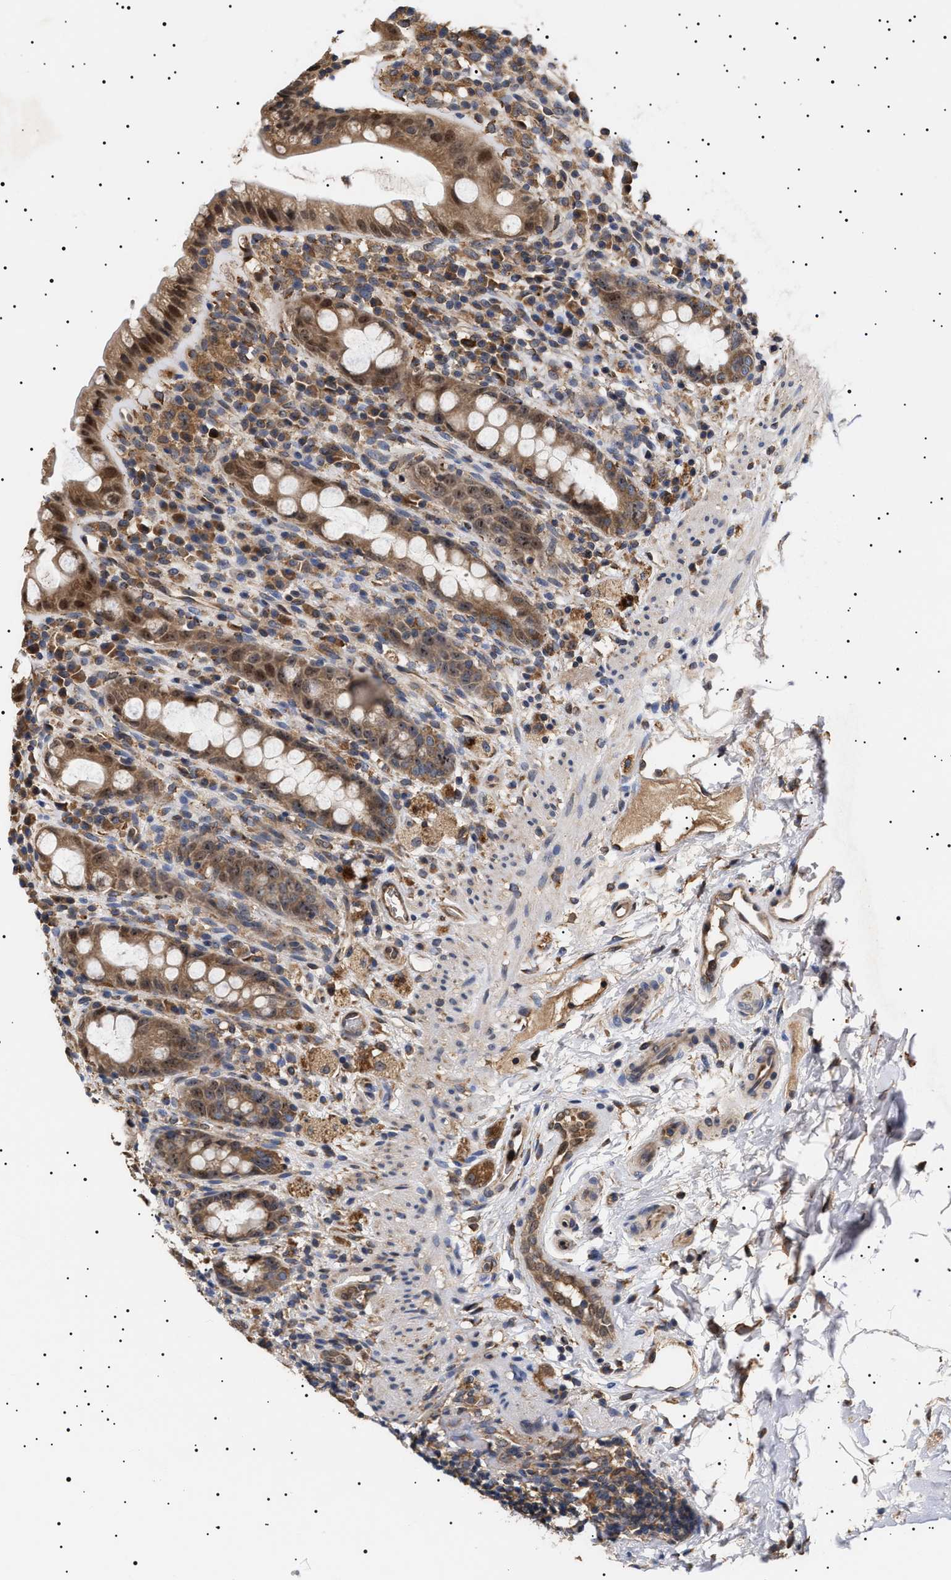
{"staining": {"intensity": "strong", "quantity": ">75%", "location": "cytoplasmic/membranous,nuclear"}, "tissue": "rectum", "cell_type": "Glandular cells", "image_type": "normal", "snomed": [{"axis": "morphology", "description": "Normal tissue, NOS"}, {"axis": "topography", "description": "Rectum"}], "caption": "Rectum stained with DAB (3,3'-diaminobenzidine) immunohistochemistry demonstrates high levels of strong cytoplasmic/membranous,nuclear staining in about >75% of glandular cells. (Brightfield microscopy of DAB IHC at high magnification).", "gene": "KRBA1", "patient": {"sex": "male", "age": 44}}